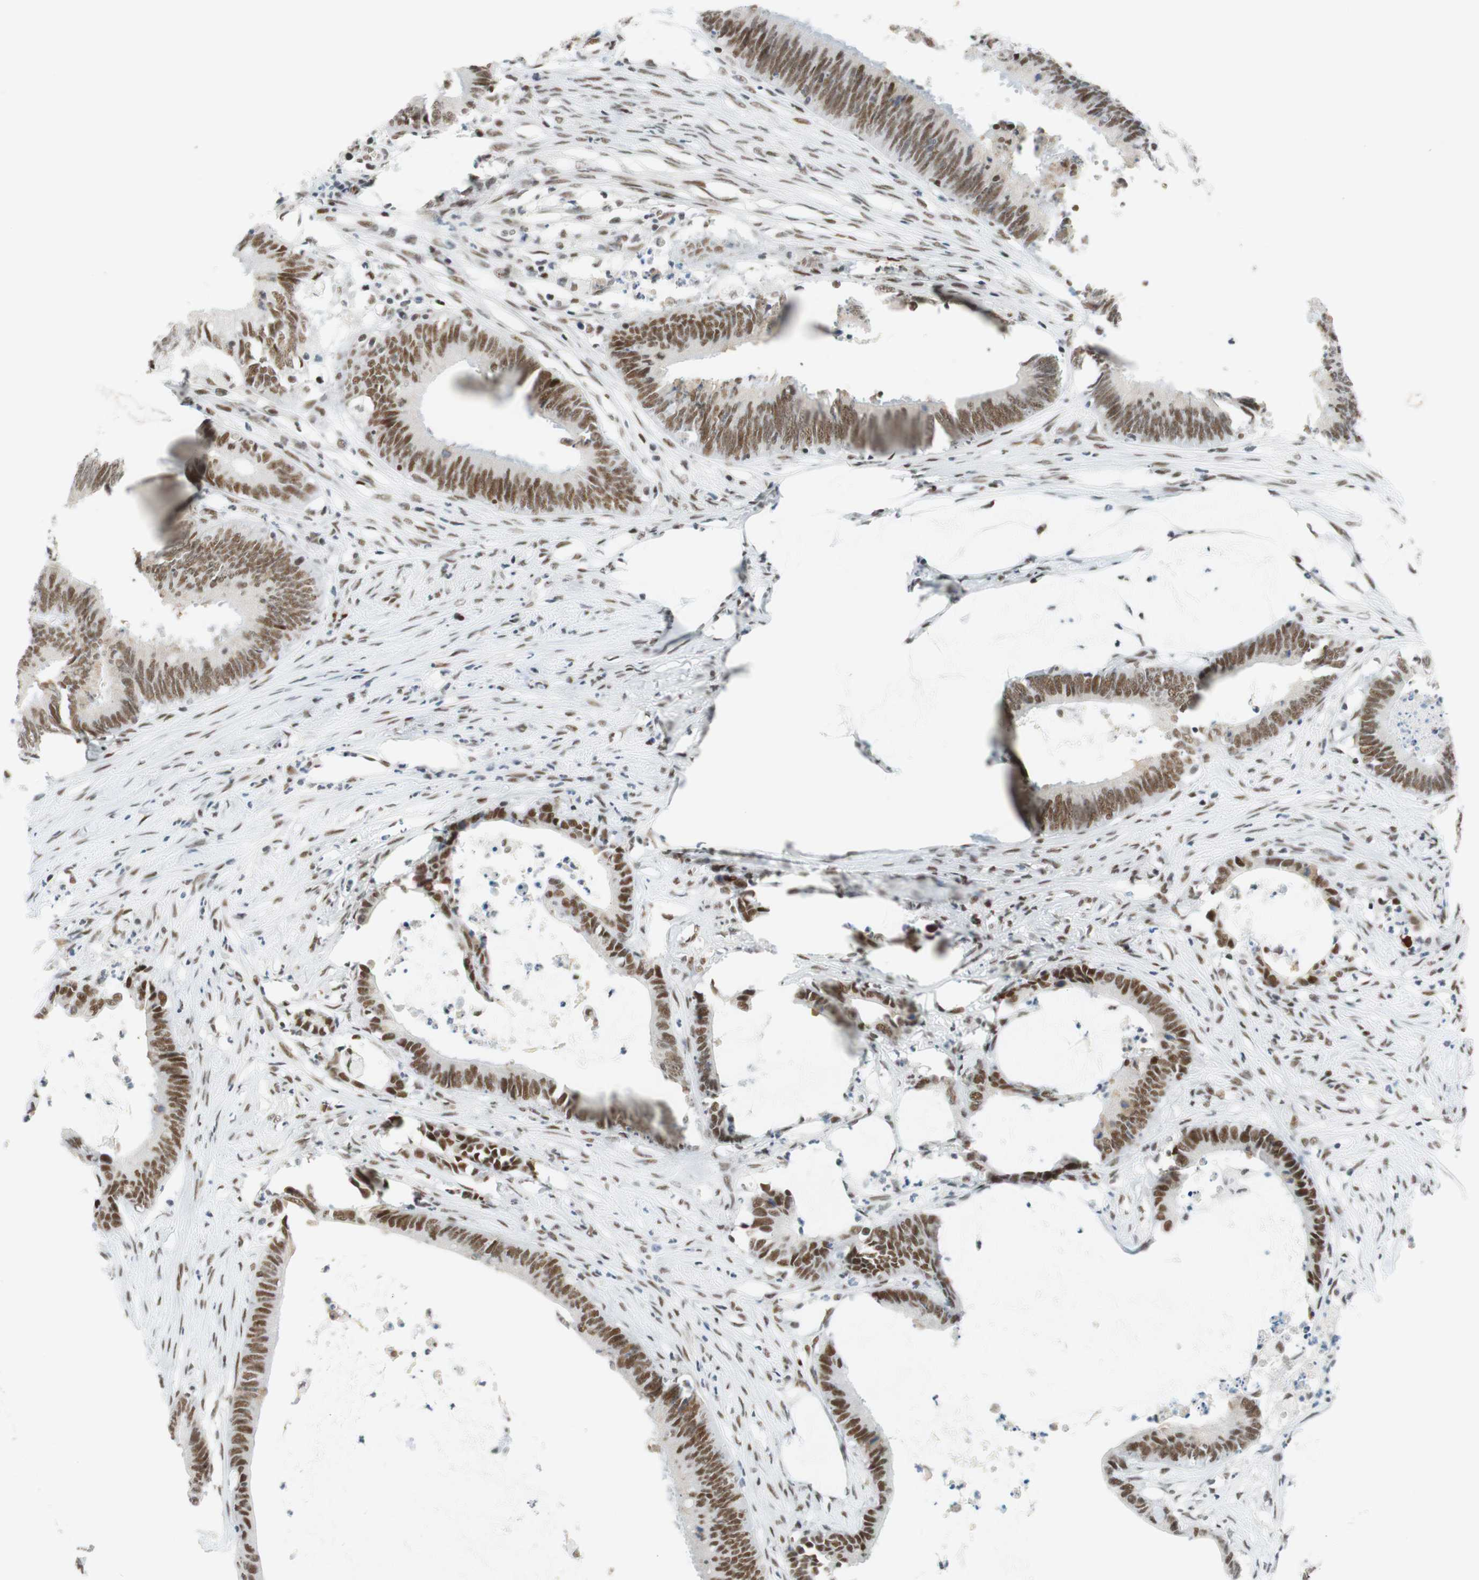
{"staining": {"intensity": "moderate", "quantity": ">75%", "location": "nuclear"}, "tissue": "colorectal cancer", "cell_type": "Tumor cells", "image_type": "cancer", "snomed": [{"axis": "morphology", "description": "Adenocarcinoma, NOS"}, {"axis": "topography", "description": "Rectum"}], "caption": "Brown immunohistochemical staining in colorectal cancer (adenocarcinoma) demonstrates moderate nuclear positivity in about >75% of tumor cells.", "gene": "RNF20", "patient": {"sex": "female", "age": 66}}